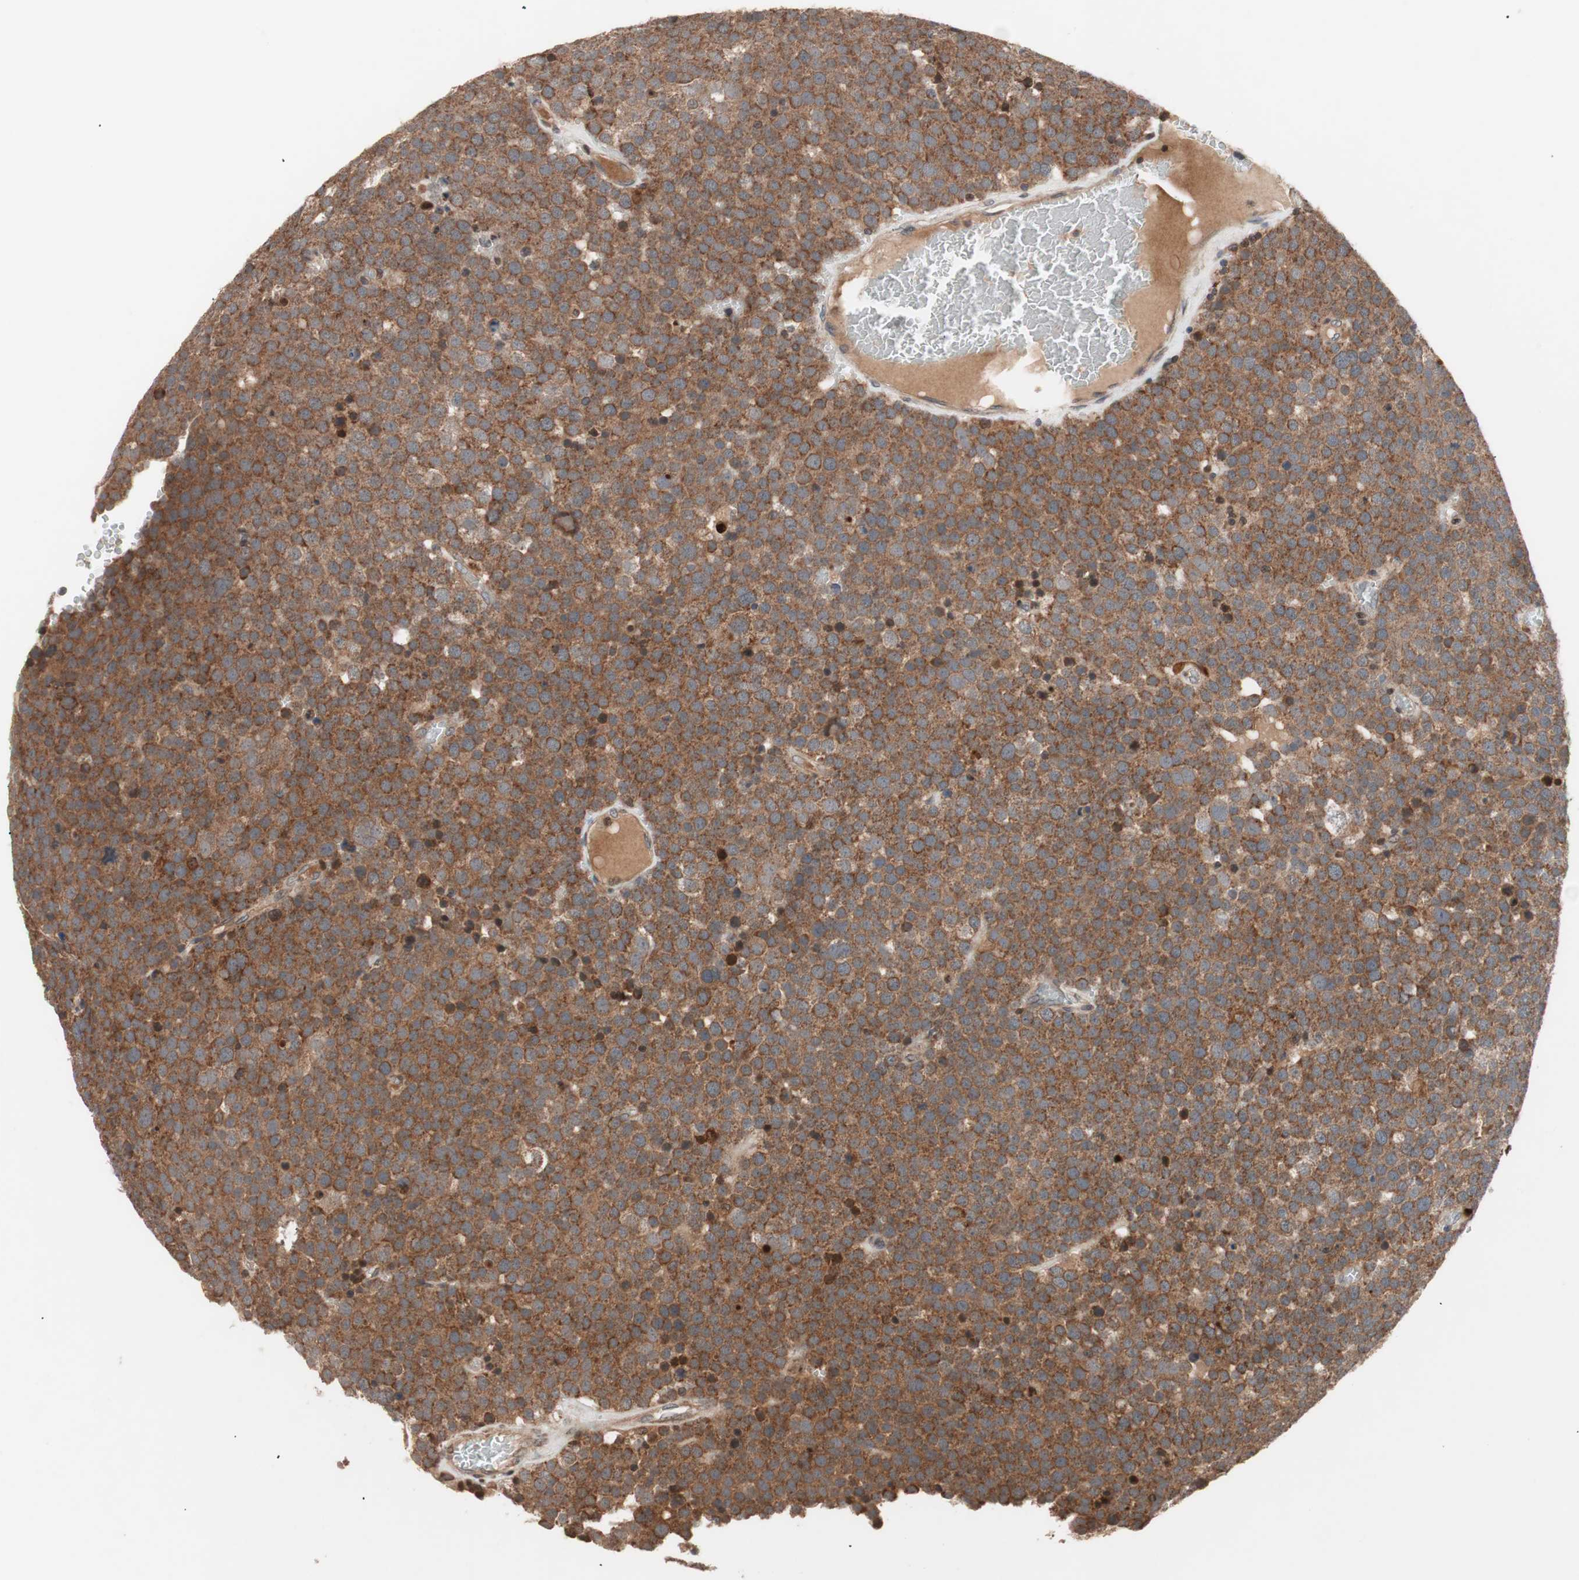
{"staining": {"intensity": "strong", "quantity": ">75%", "location": "cytoplasmic/membranous"}, "tissue": "testis cancer", "cell_type": "Tumor cells", "image_type": "cancer", "snomed": [{"axis": "morphology", "description": "Seminoma, NOS"}, {"axis": "topography", "description": "Testis"}], "caption": "Strong cytoplasmic/membranous protein expression is appreciated in about >75% of tumor cells in seminoma (testis). Immunohistochemistry stains the protein of interest in brown and the nuclei are stained blue.", "gene": "NF2", "patient": {"sex": "male", "age": 71}}